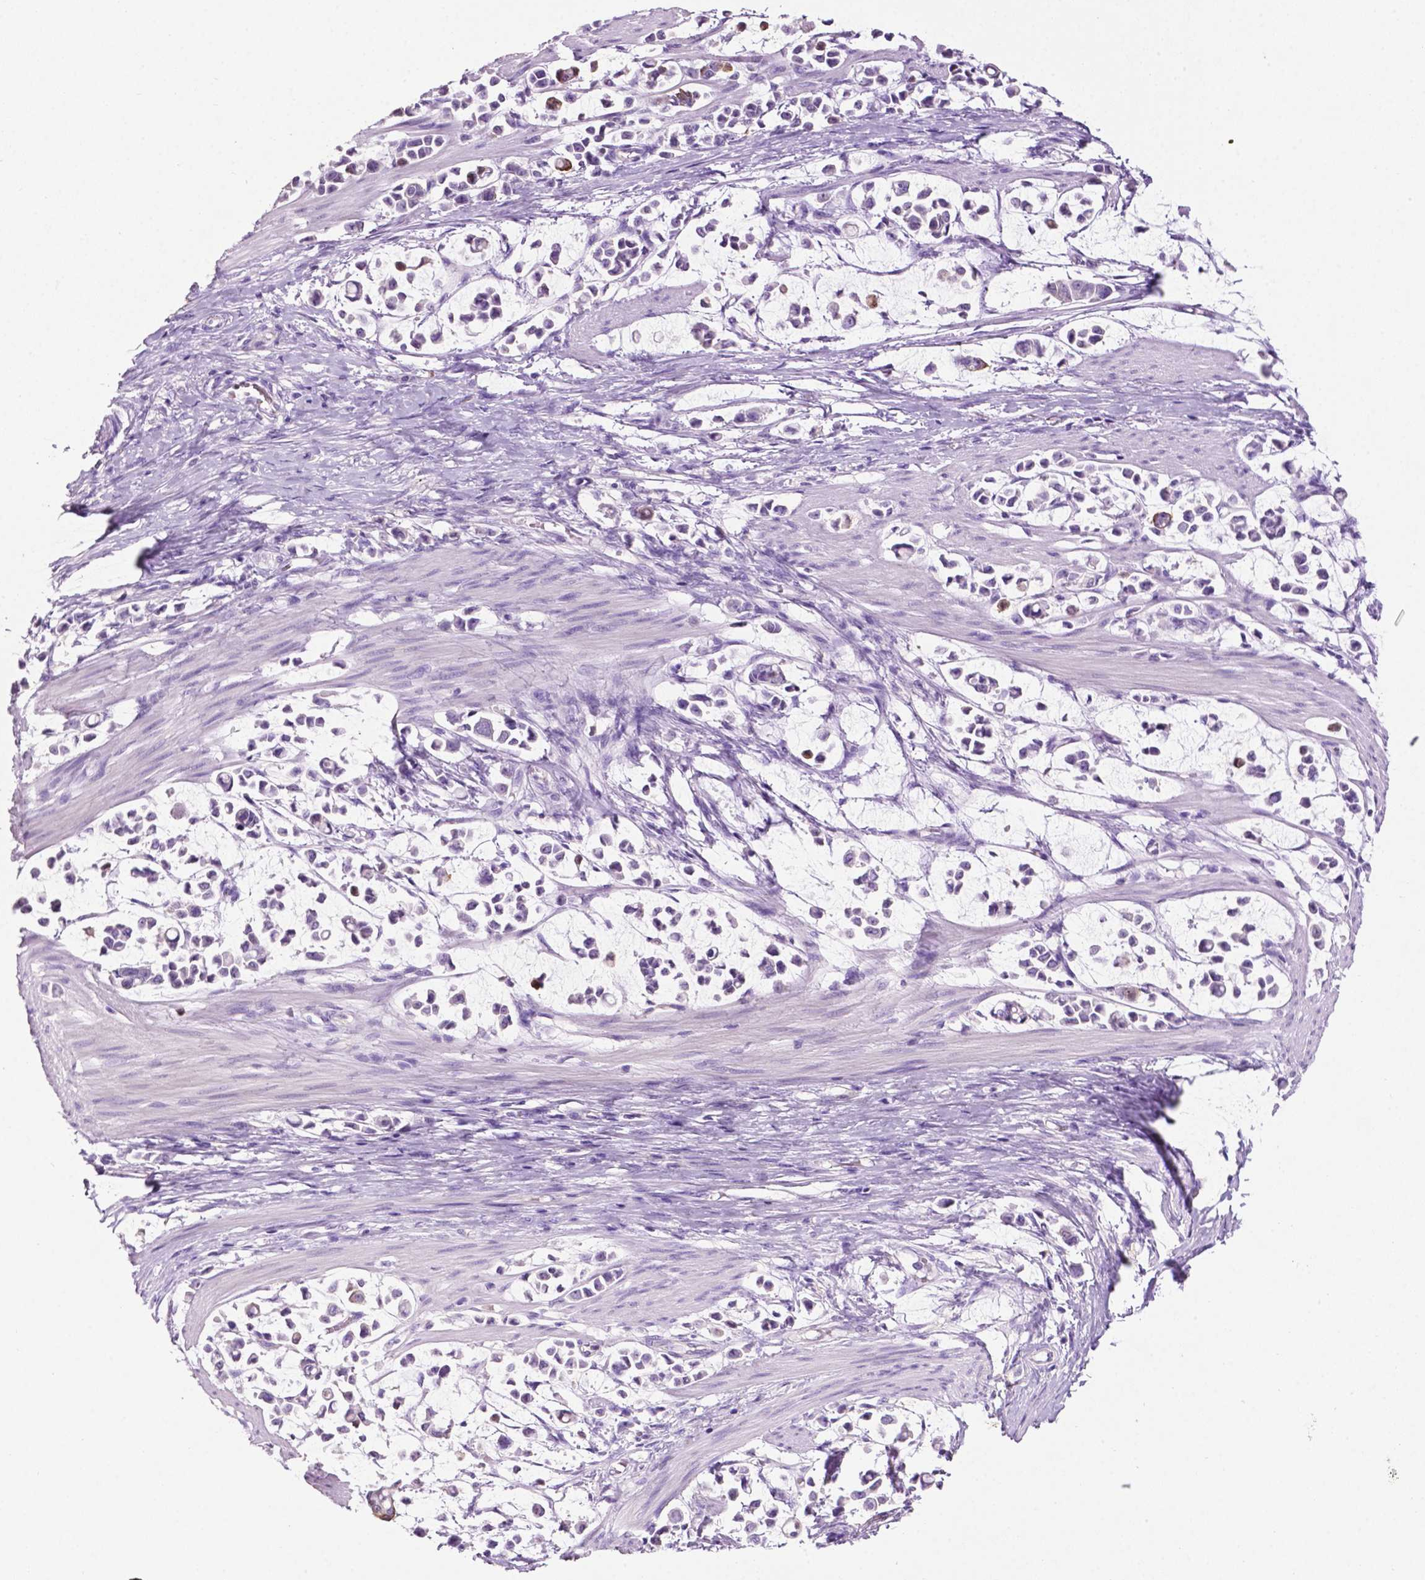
{"staining": {"intensity": "negative", "quantity": "none", "location": "none"}, "tissue": "stomach cancer", "cell_type": "Tumor cells", "image_type": "cancer", "snomed": [{"axis": "morphology", "description": "Adenocarcinoma, NOS"}, {"axis": "topography", "description": "Stomach"}], "caption": "IHC micrograph of adenocarcinoma (stomach) stained for a protein (brown), which displays no staining in tumor cells. (Stains: DAB immunohistochemistry (IHC) with hematoxylin counter stain, Microscopy: brightfield microscopy at high magnification).", "gene": "PHGR1", "patient": {"sex": "male", "age": 82}}